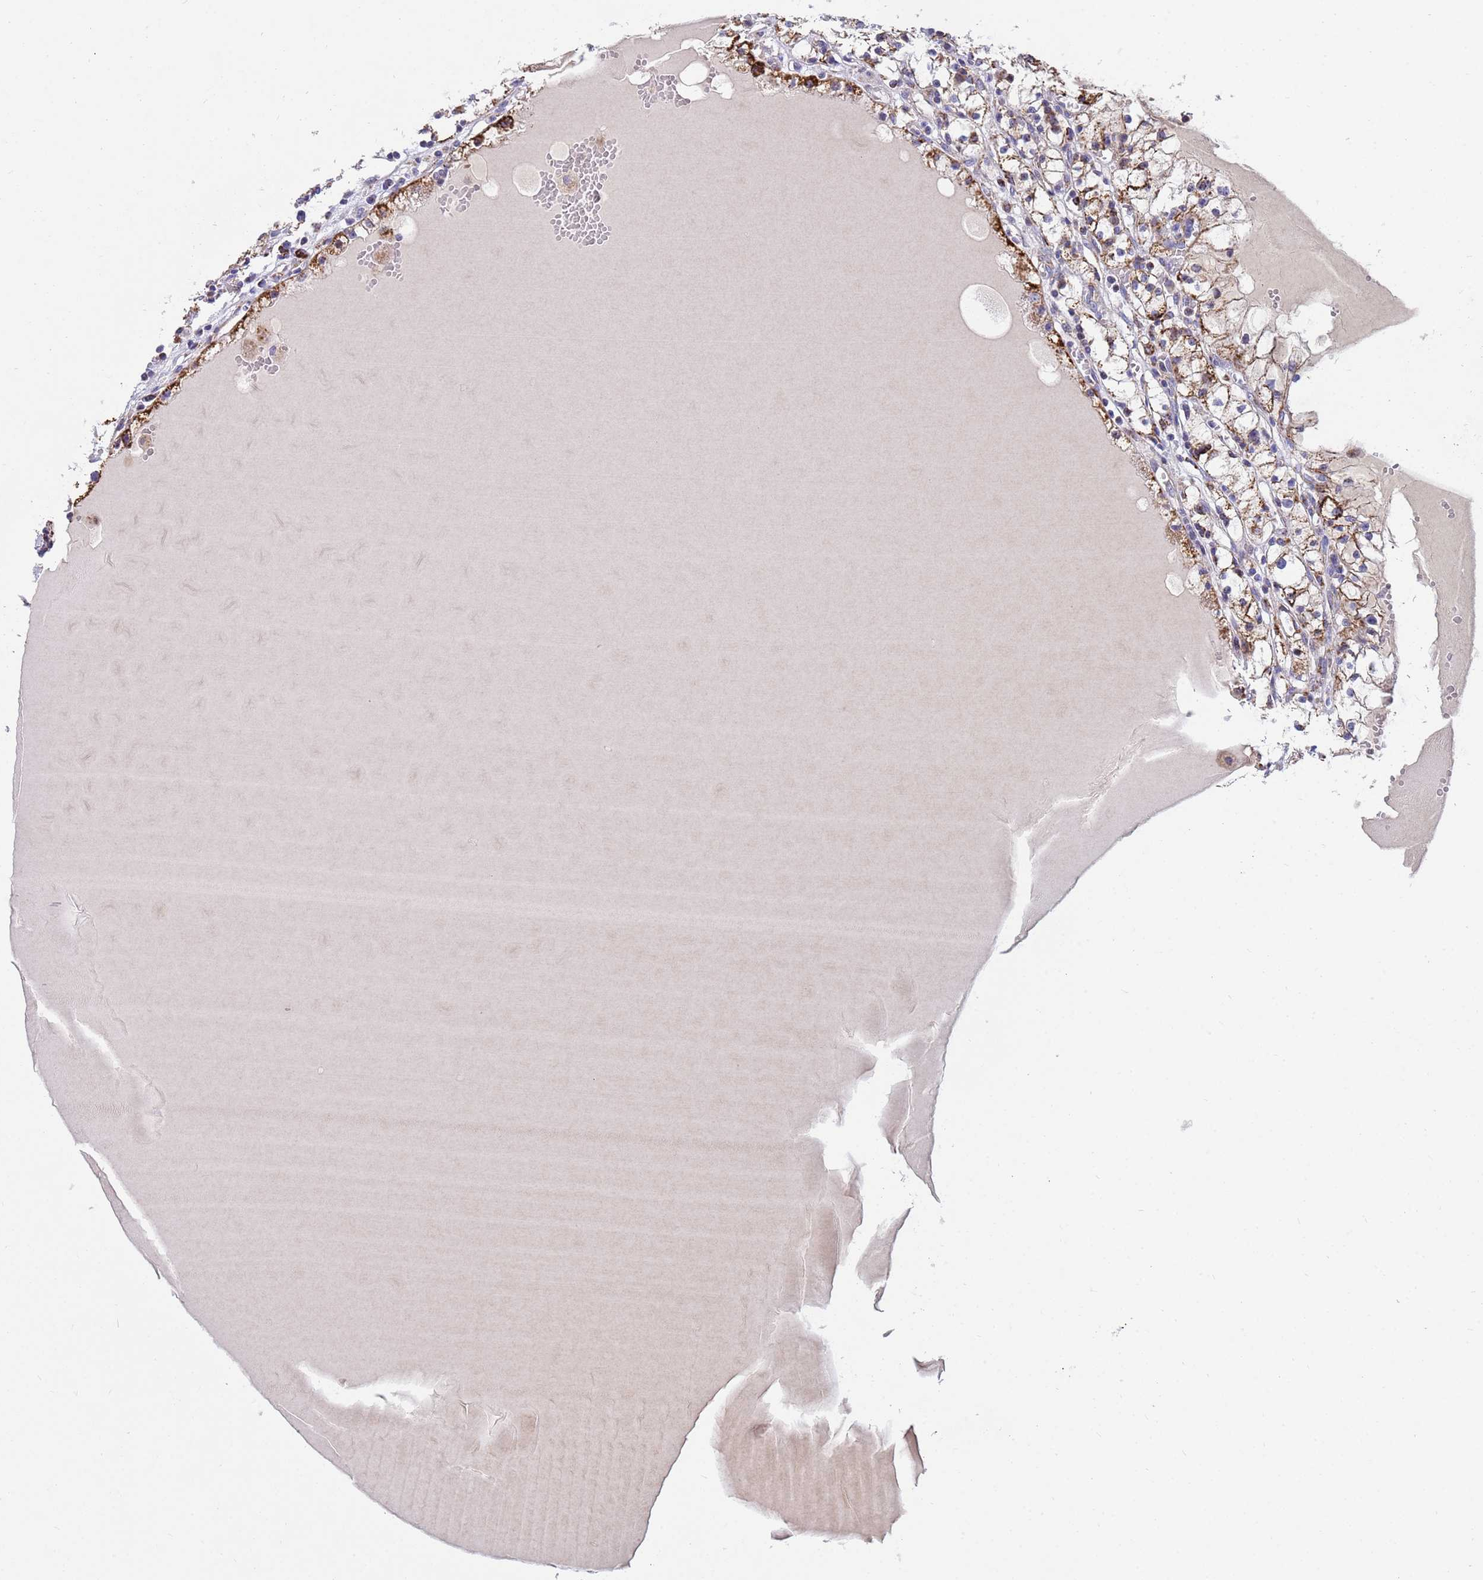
{"staining": {"intensity": "moderate", "quantity": ">75%", "location": "cytoplasmic/membranous"}, "tissue": "renal cancer", "cell_type": "Tumor cells", "image_type": "cancer", "snomed": [{"axis": "morphology", "description": "Adenocarcinoma, NOS"}, {"axis": "topography", "description": "Kidney"}], "caption": "DAB immunohistochemical staining of renal adenocarcinoma shows moderate cytoplasmic/membranous protein positivity in approximately >75% of tumor cells. The protein of interest is shown in brown color, while the nuclei are stained blue.", "gene": "TUBGCP3", "patient": {"sex": "male", "age": 56}}